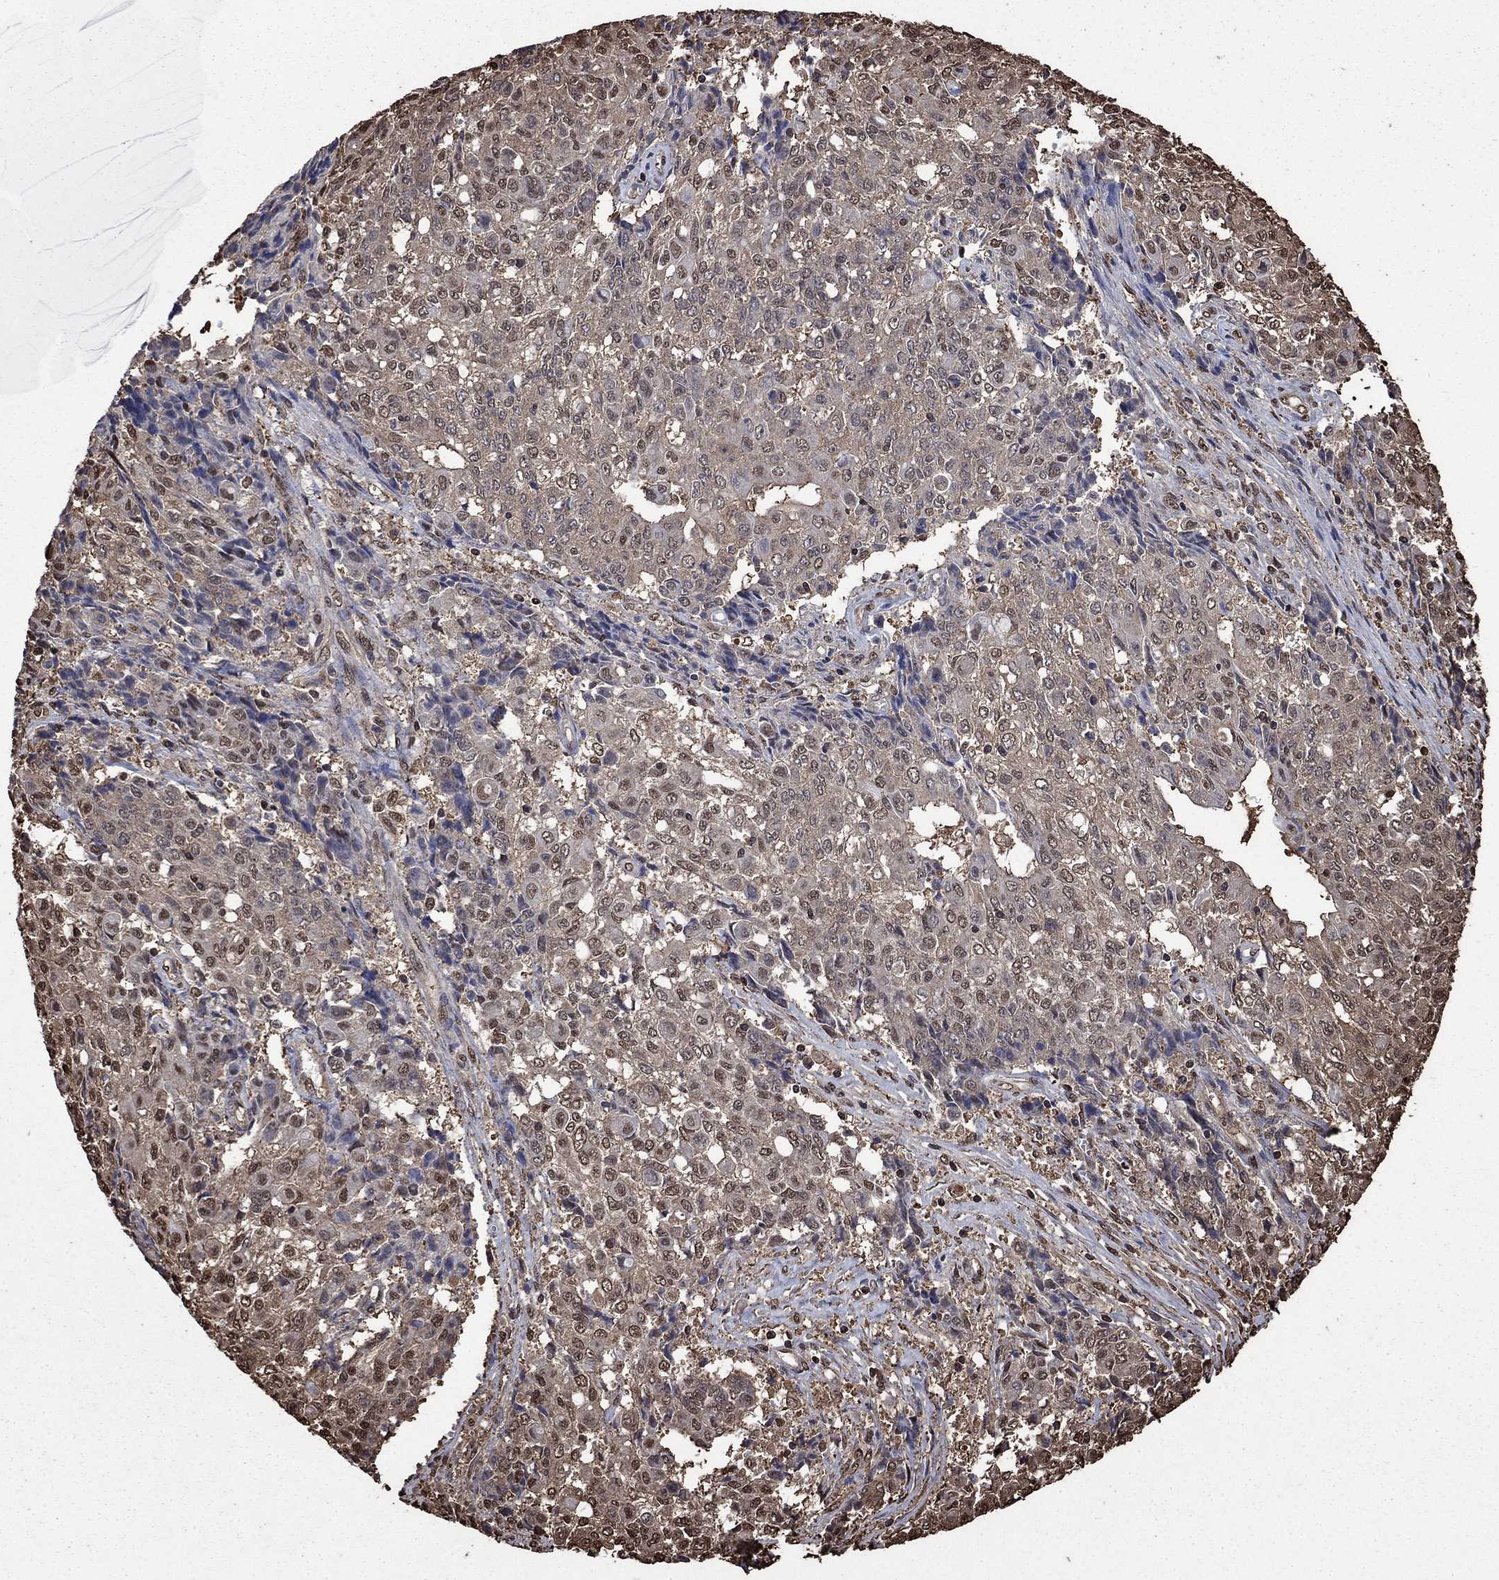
{"staining": {"intensity": "negative", "quantity": "none", "location": "none"}, "tissue": "ovarian cancer", "cell_type": "Tumor cells", "image_type": "cancer", "snomed": [{"axis": "morphology", "description": "Carcinoma, endometroid"}, {"axis": "topography", "description": "Ovary"}], "caption": "This is a micrograph of IHC staining of ovarian cancer, which shows no expression in tumor cells.", "gene": "GAPDH", "patient": {"sex": "female", "age": 42}}